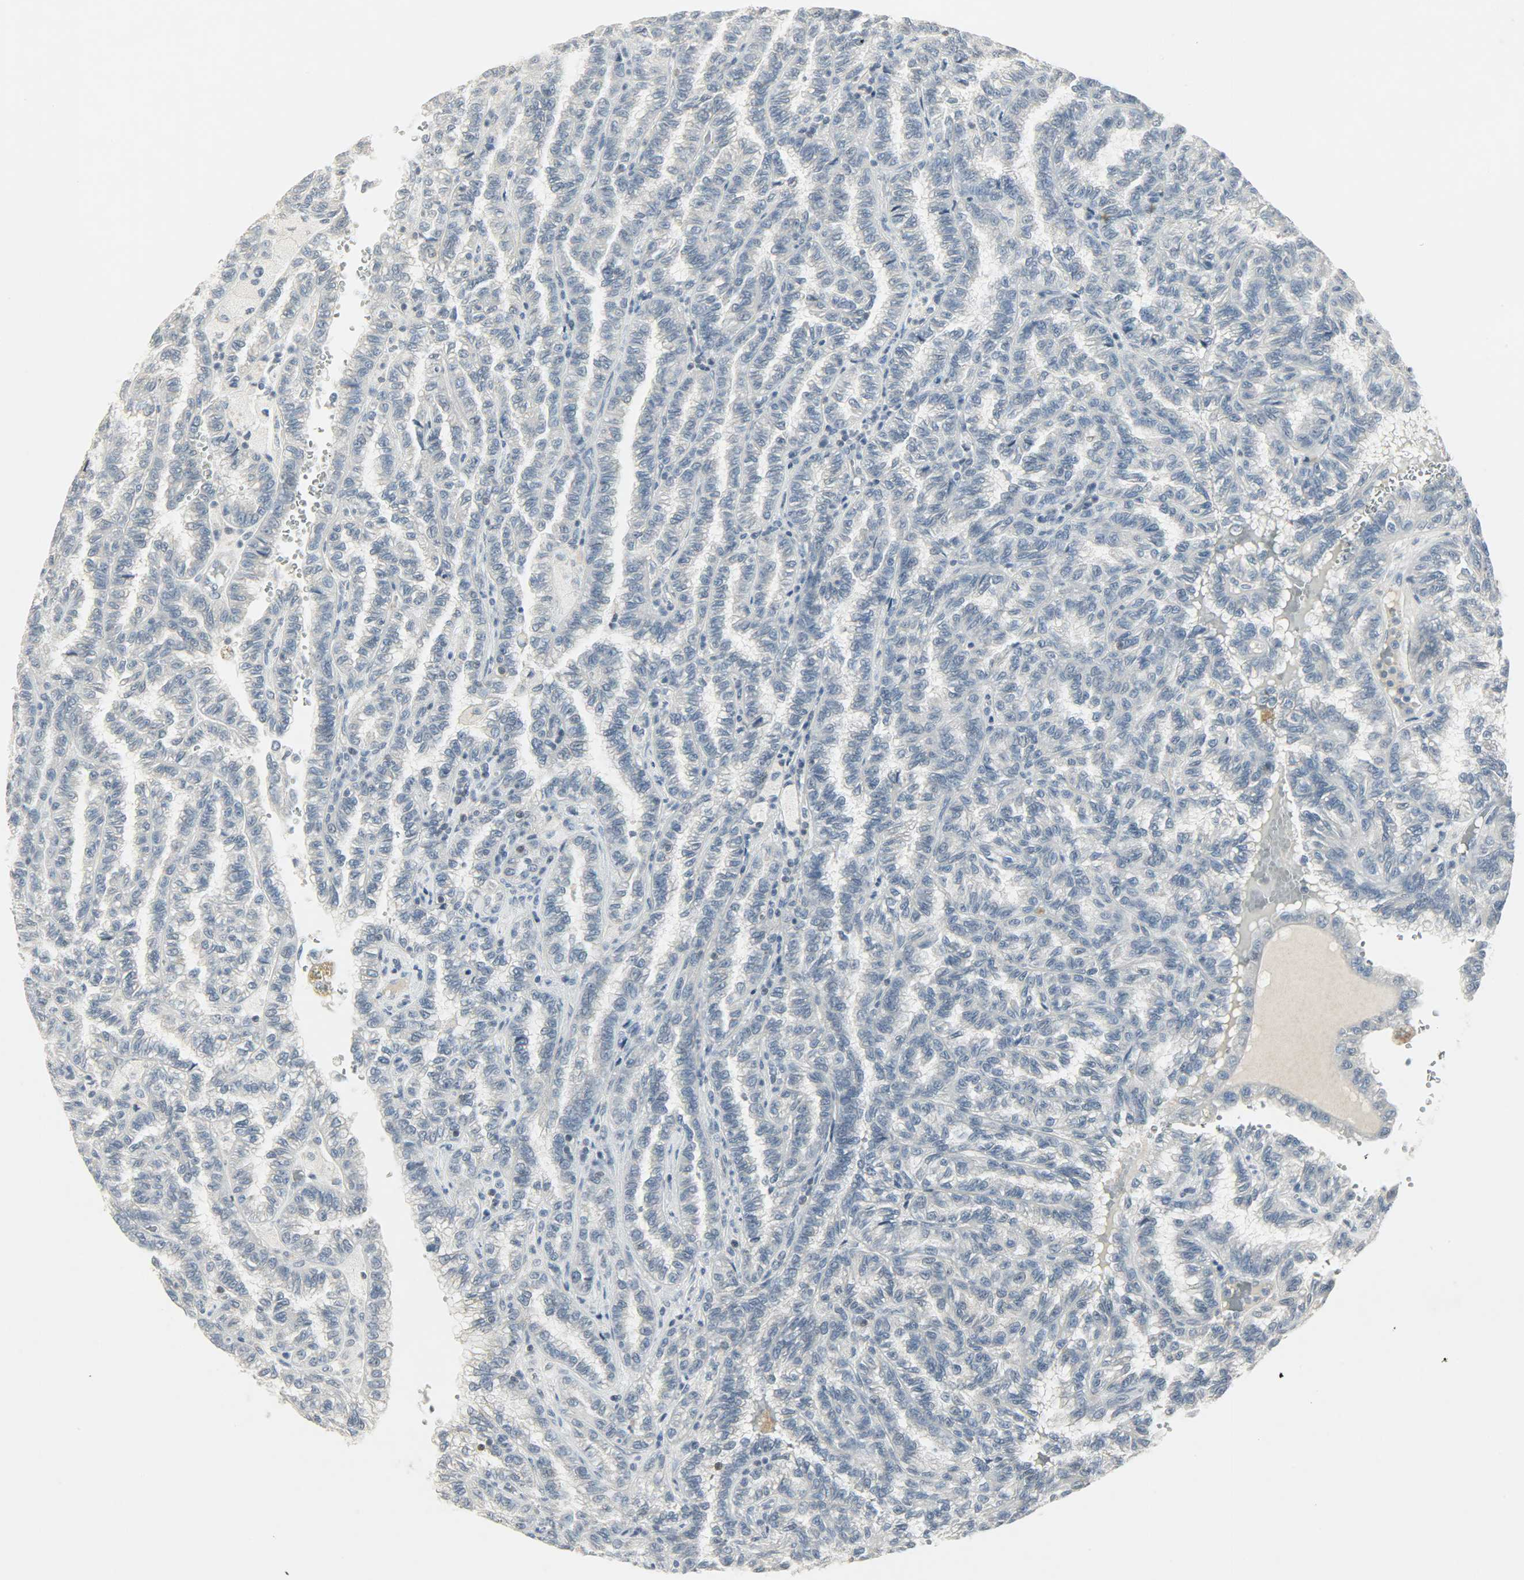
{"staining": {"intensity": "negative", "quantity": "none", "location": "none"}, "tissue": "renal cancer", "cell_type": "Tumor cells", "image_type": "cancer", "snomed": [{"axis": "morphology", "description": "Inflammation, NOS"}, {"axis": "morphology", "description": "Adenocarcinoma, NOS"}, {"axis": "topography", "description": "Kidney"}], "caption": "Immunohistochemistry photomicrograph of neoplastic tissue: renal cancer stained with DAB displays no significant protein staining in tumor cells.", "gene": "CAMK4", "patient": {"sex": "male", "age": 68}}